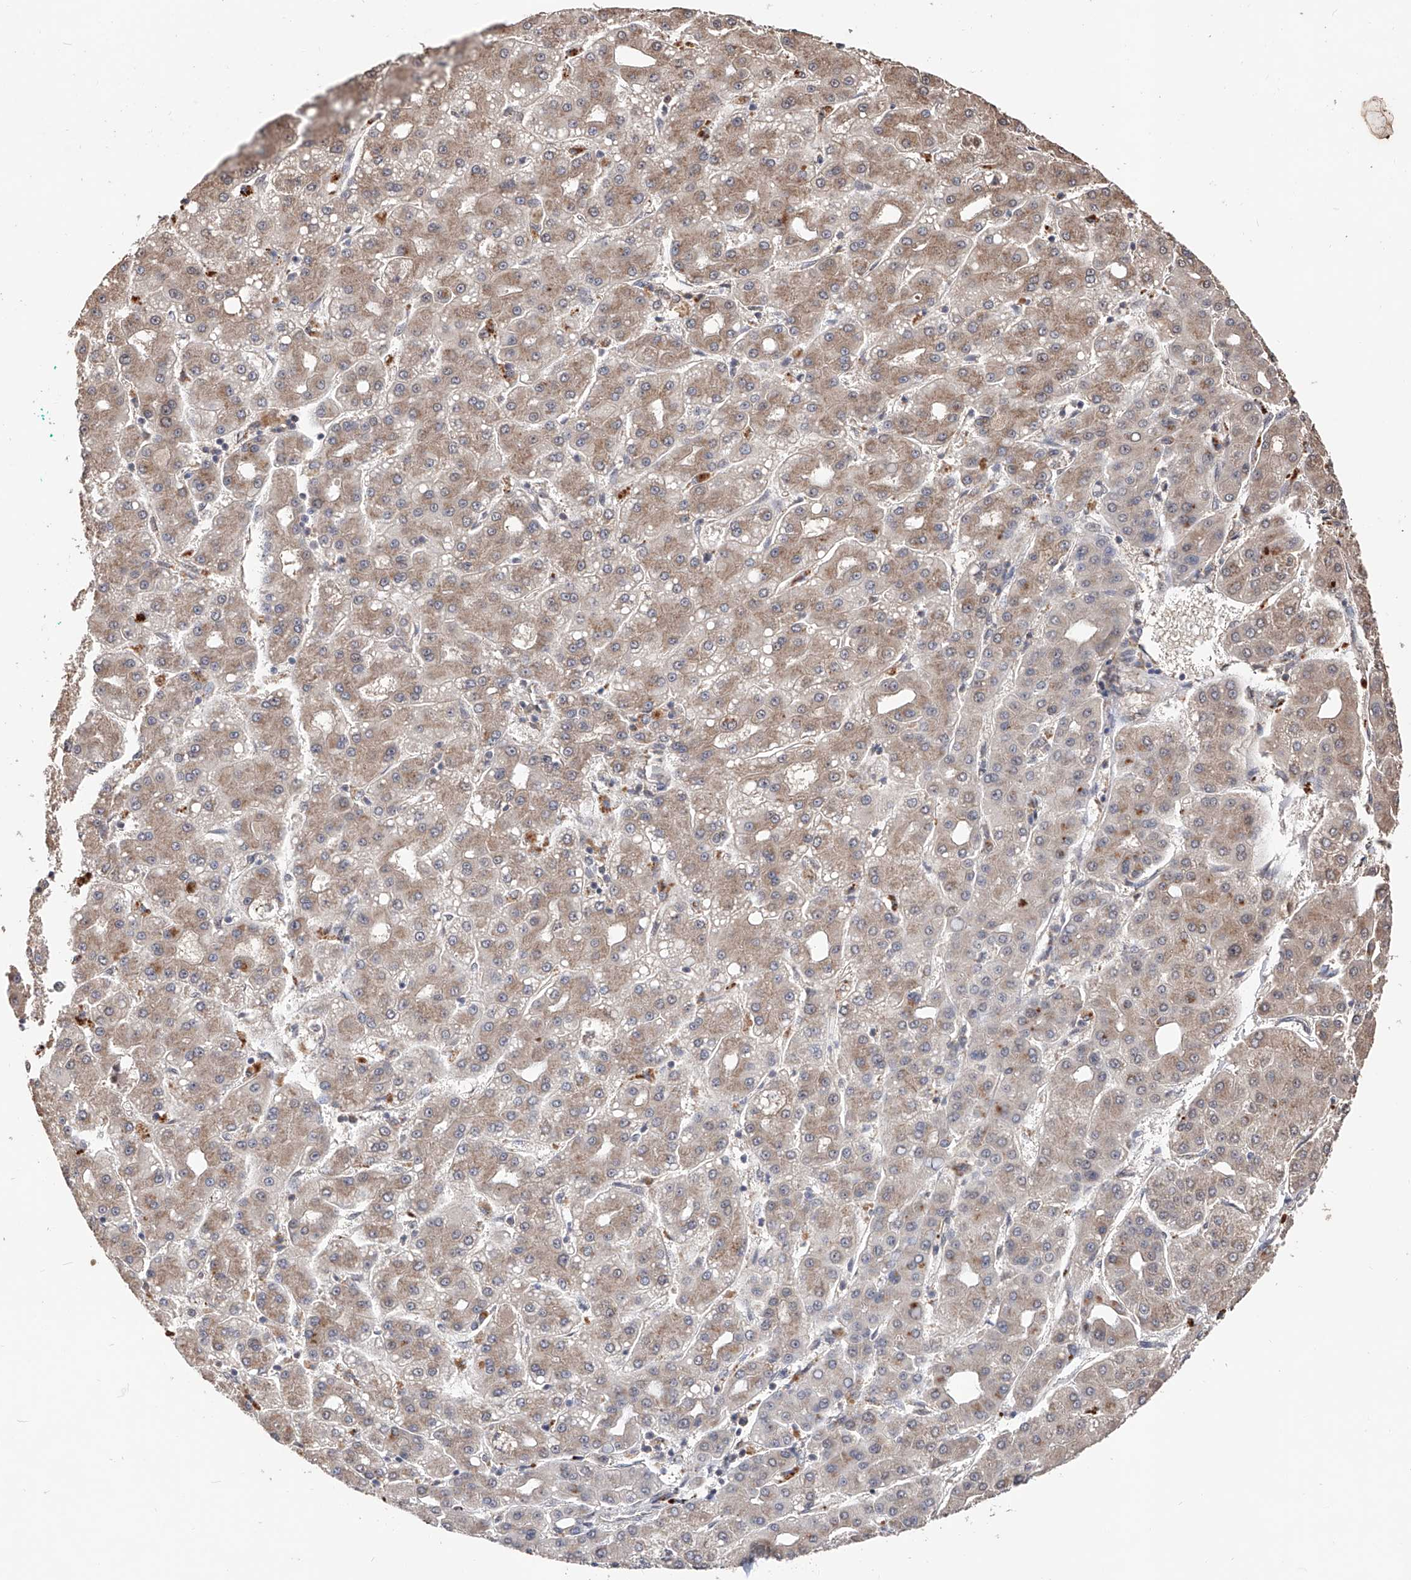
{"staining": {"intensity": "moderate", "quantity": ">75%", "location": "cytoplasmic/membranous"}, "tissue": "liver cancer", "cell_type": "Tumor cells", "image_type": "cancer", "snomed": [{"axis": "morphology", "description": "Carcinoma, Hepatocellular, NOS"}, {"axis": "topography", "description": "Liver"}], "caption": "Protein expression analysis of liver hepatocellular carcinoma displays moderate cytoplasmic/membranous staining in approximately >75% of tumor cells. (DAB = brown stain, brightfield microscopy at high magnification).", "gene": "FAM135A", "patient": {"sex": "male", "age": 65}}